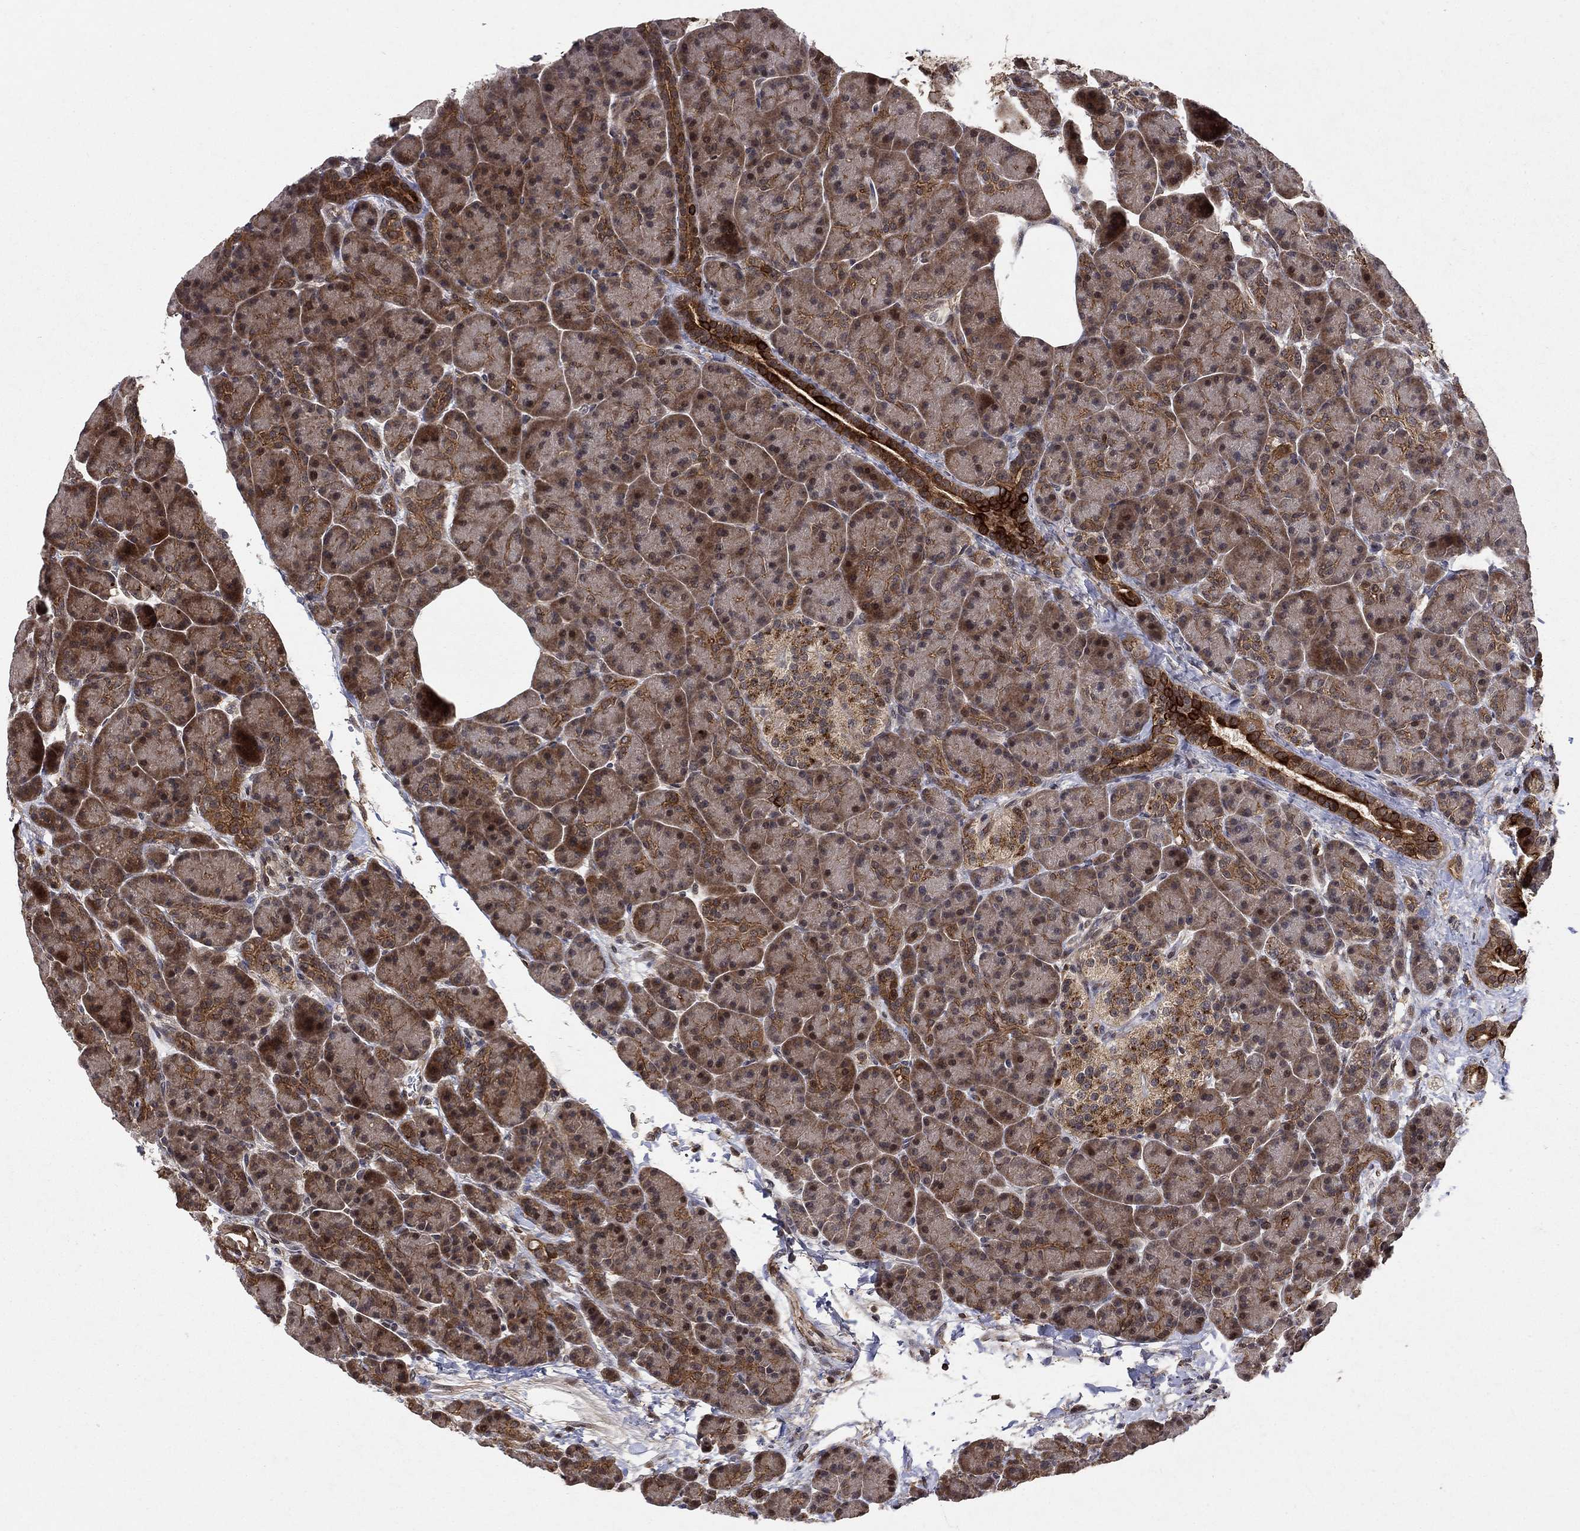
{"staining": {"intensity": "strong", "quantity": "<25%", "location": "cytoplasmic/membranous,nuclear"}, "tissue": "pancreas", "cell_type": "Exocrine glandular cells", "image_type": "normal", "snomed": [{"axis": "morphology", "description": "Normal tissue, NOS"}, {"axis": "topography", "description": "Pancreas"}], "caption": "Immunohistochemistry (IHC) (DAB (3,3'-diaminobenzidine)) staining of benign pancreas demonstrates strong cytoplasmic/membranous,nuclear protein expression in approximately <25% of exocrine glandular cells.", "gene": "CCDC66", "patient": {"sex": "female", "age": 63}}